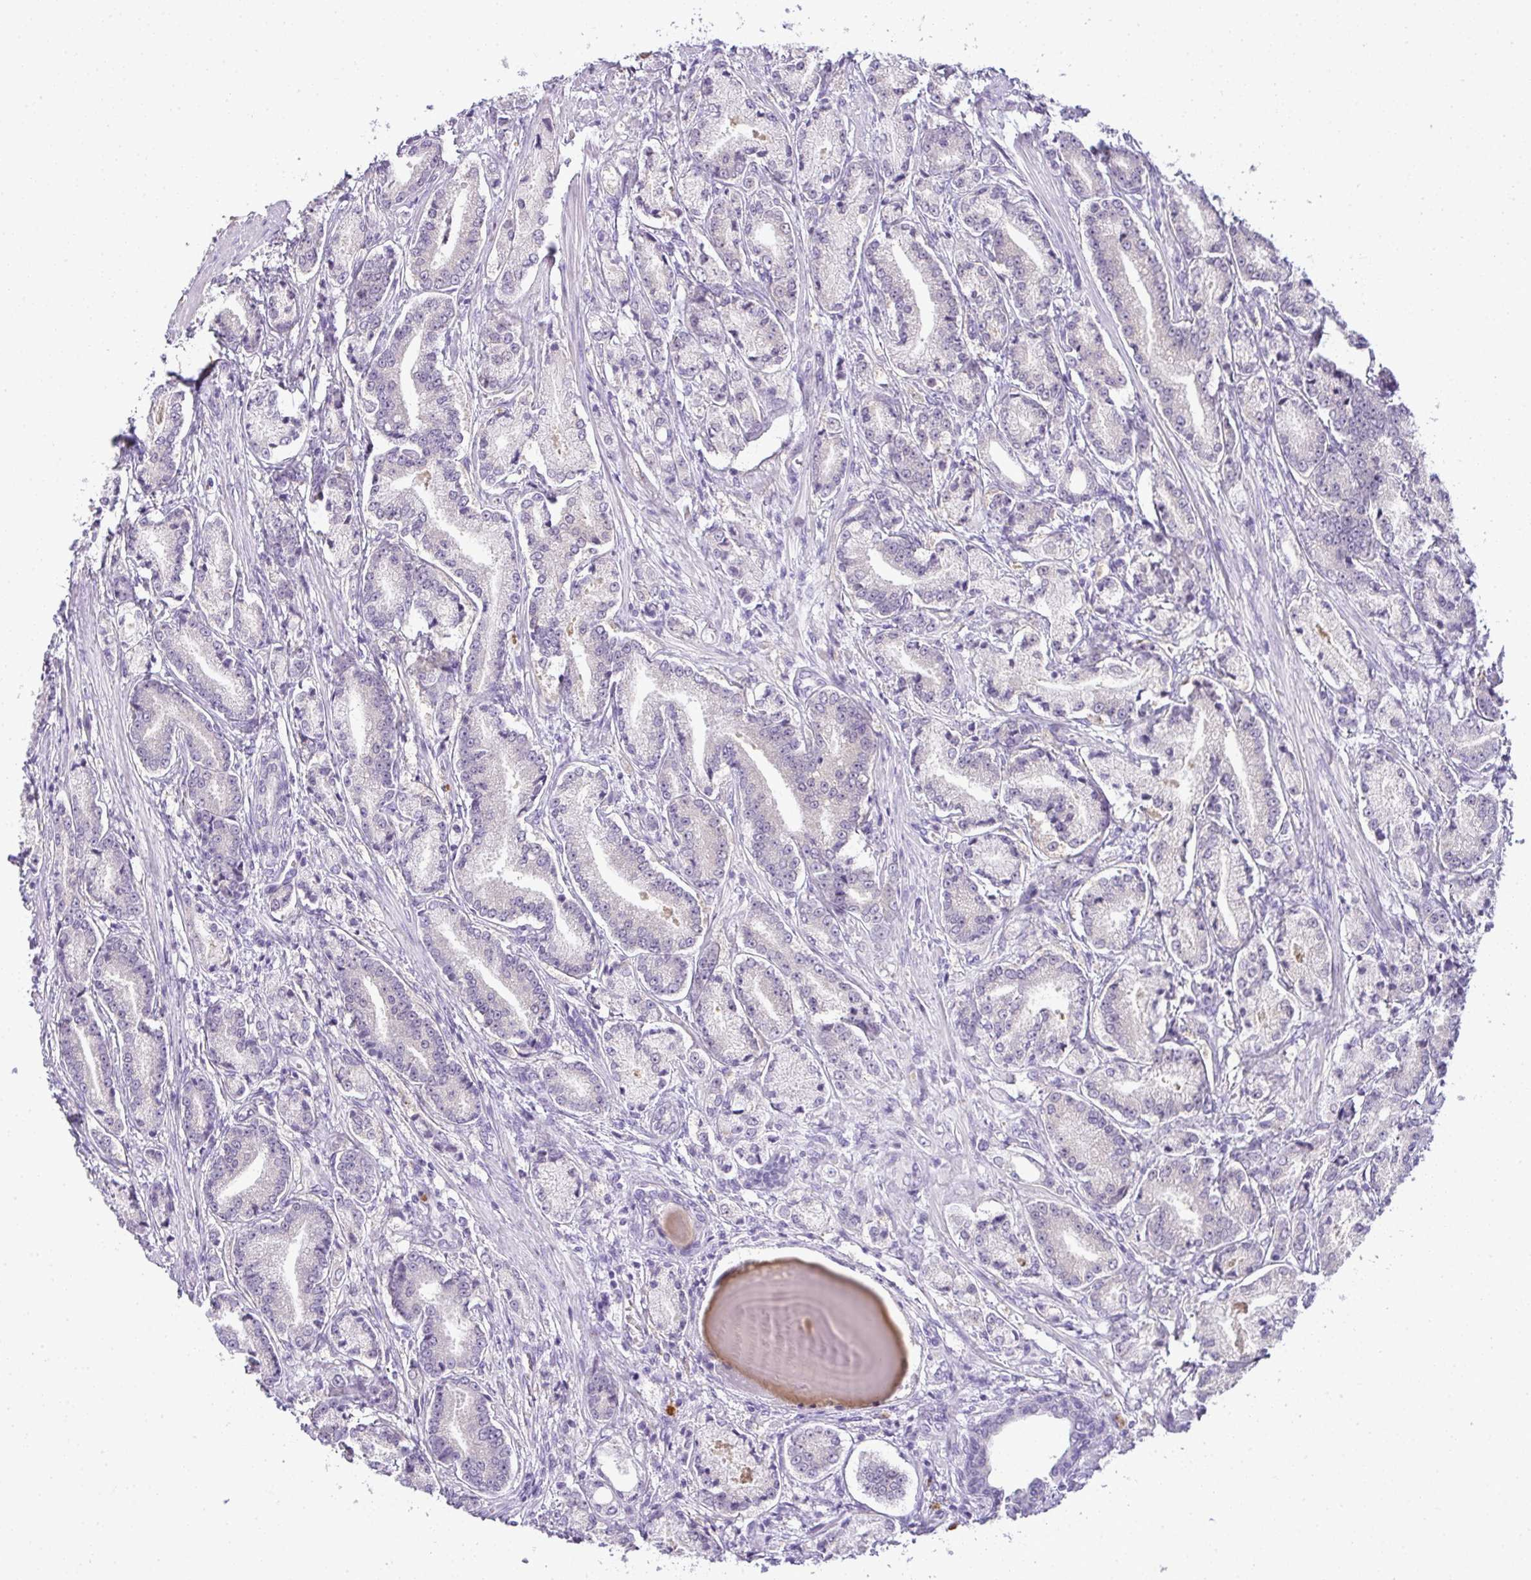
{"staining": {"intensity": "negative", "quantity": "none", "location": "none"}, "tissue": "prostate cancer", "cell_type": "Tumor cells", "image_type": "cancer", "snomed": [{"axis": "morphology", "description": "Adenocarcinoma, High grade"}, {"axis": "topography", "description": "Prostate and seminal vesicle, NOS"}], "caption": "The micrograph exhibits no significant staining in tumor cells of prostate adenocarcinoma (high-grade).", "gene": "CMPK1", "patient": {"sex": "male", "age": 61}}